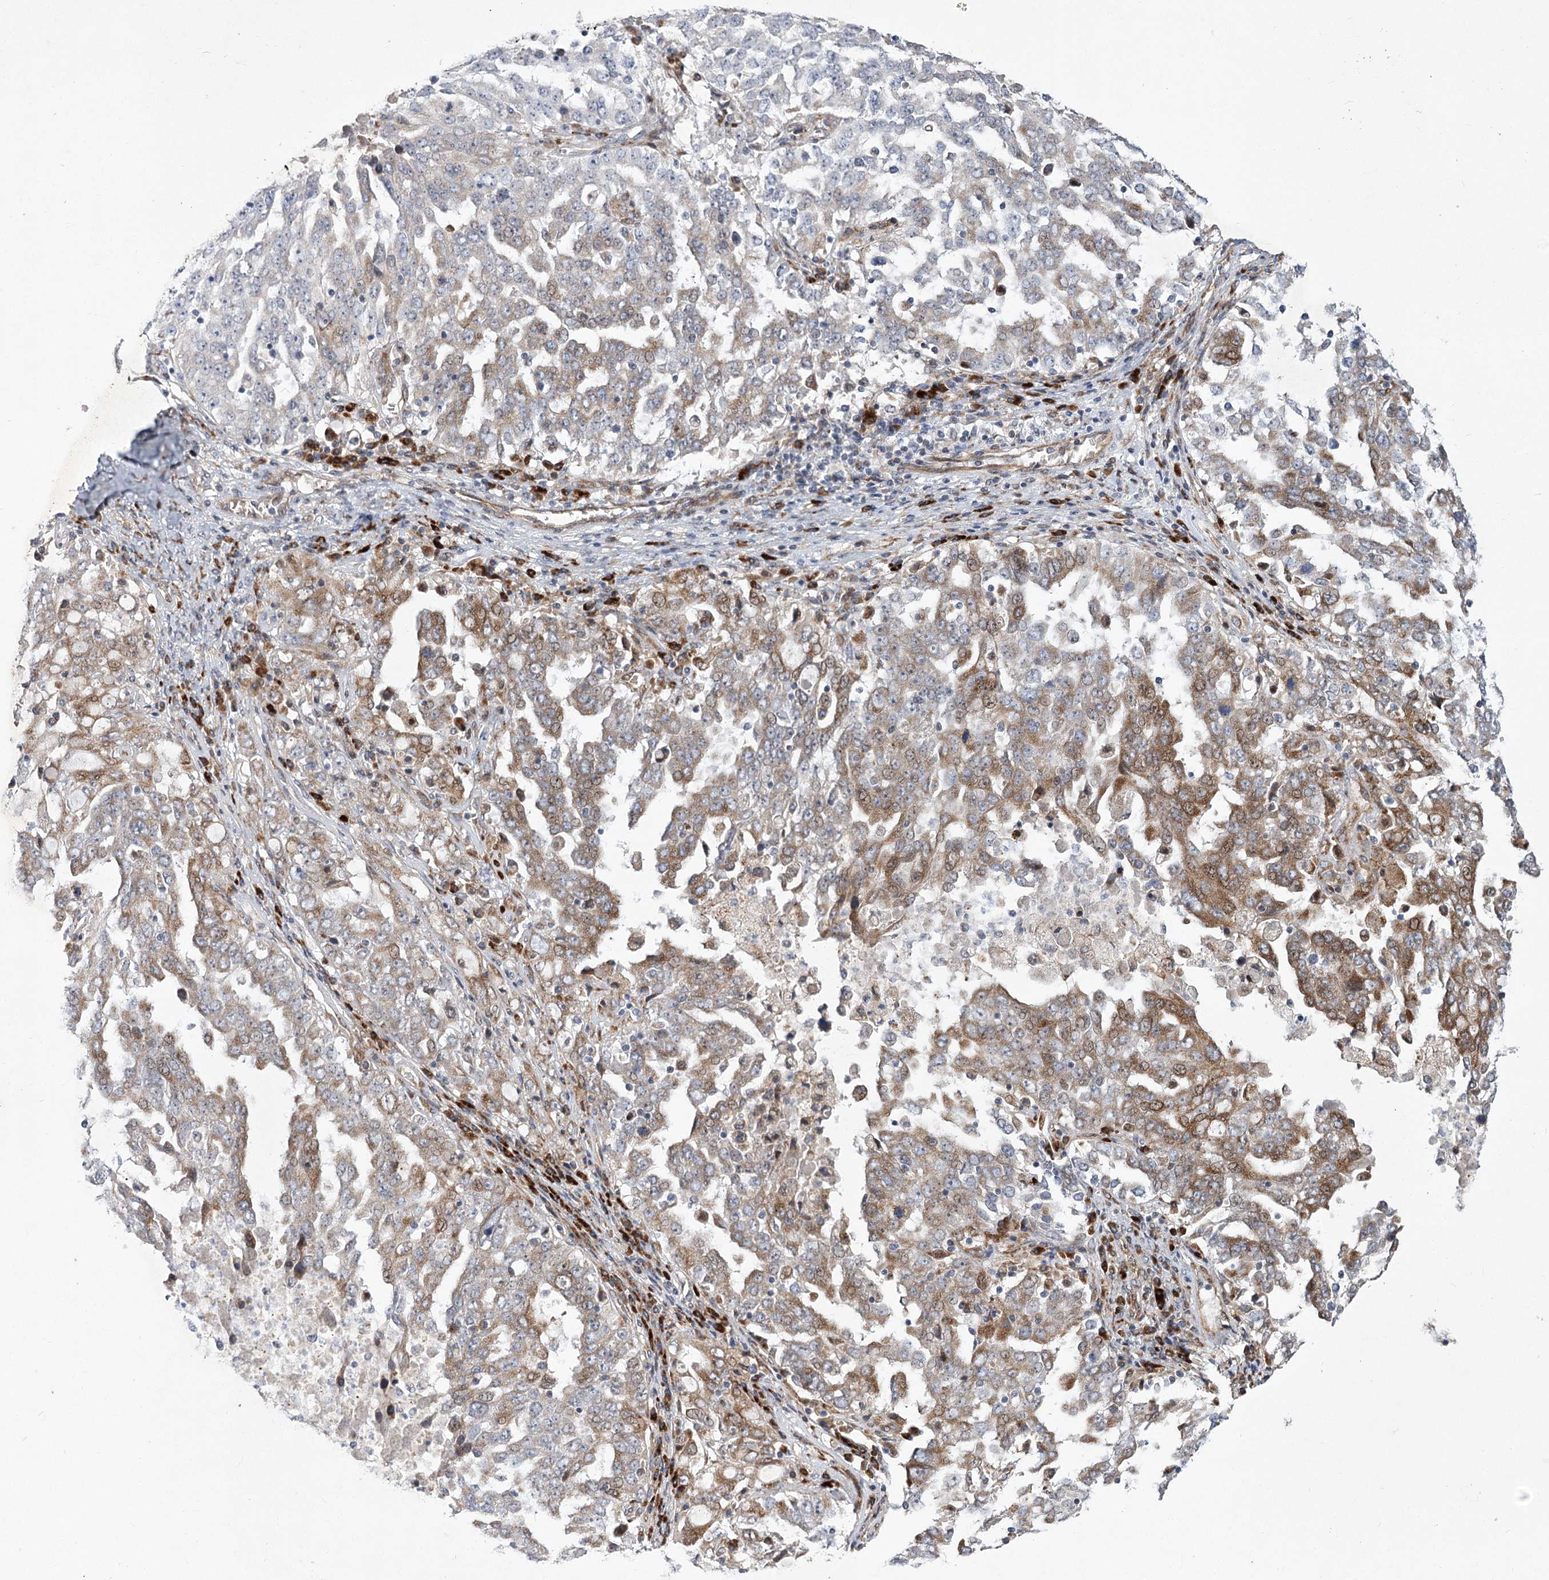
{"staining": {"intensity": "moderate", "quantity": "25%-75%", "location": "cytoplasmic/membranous,nuclear"}, "tissue": "ovarian cancer", "cell_type": "Tumor cells", "image_type": "cancer", "snomed": [{"axis": "morphology", "description": "Carcinoma, endometroid"}, {"axis": "topography", "description": "Ovary"}], "caption": "High-magnification brightfield microscopy of ovarian endometroid carcinoma stained with DAB (brown) and counterstained with hematoxylin (blue). tumor cells exhibit moderate cytoplasmic/membranous and nuclear expression is appreciated in about25%-75% of cells. (DAB IHC, brown staining for protein, blue staining for nuclei).", "gene": "GCNT4", "patient": {"sex": "female", "age": 62}}